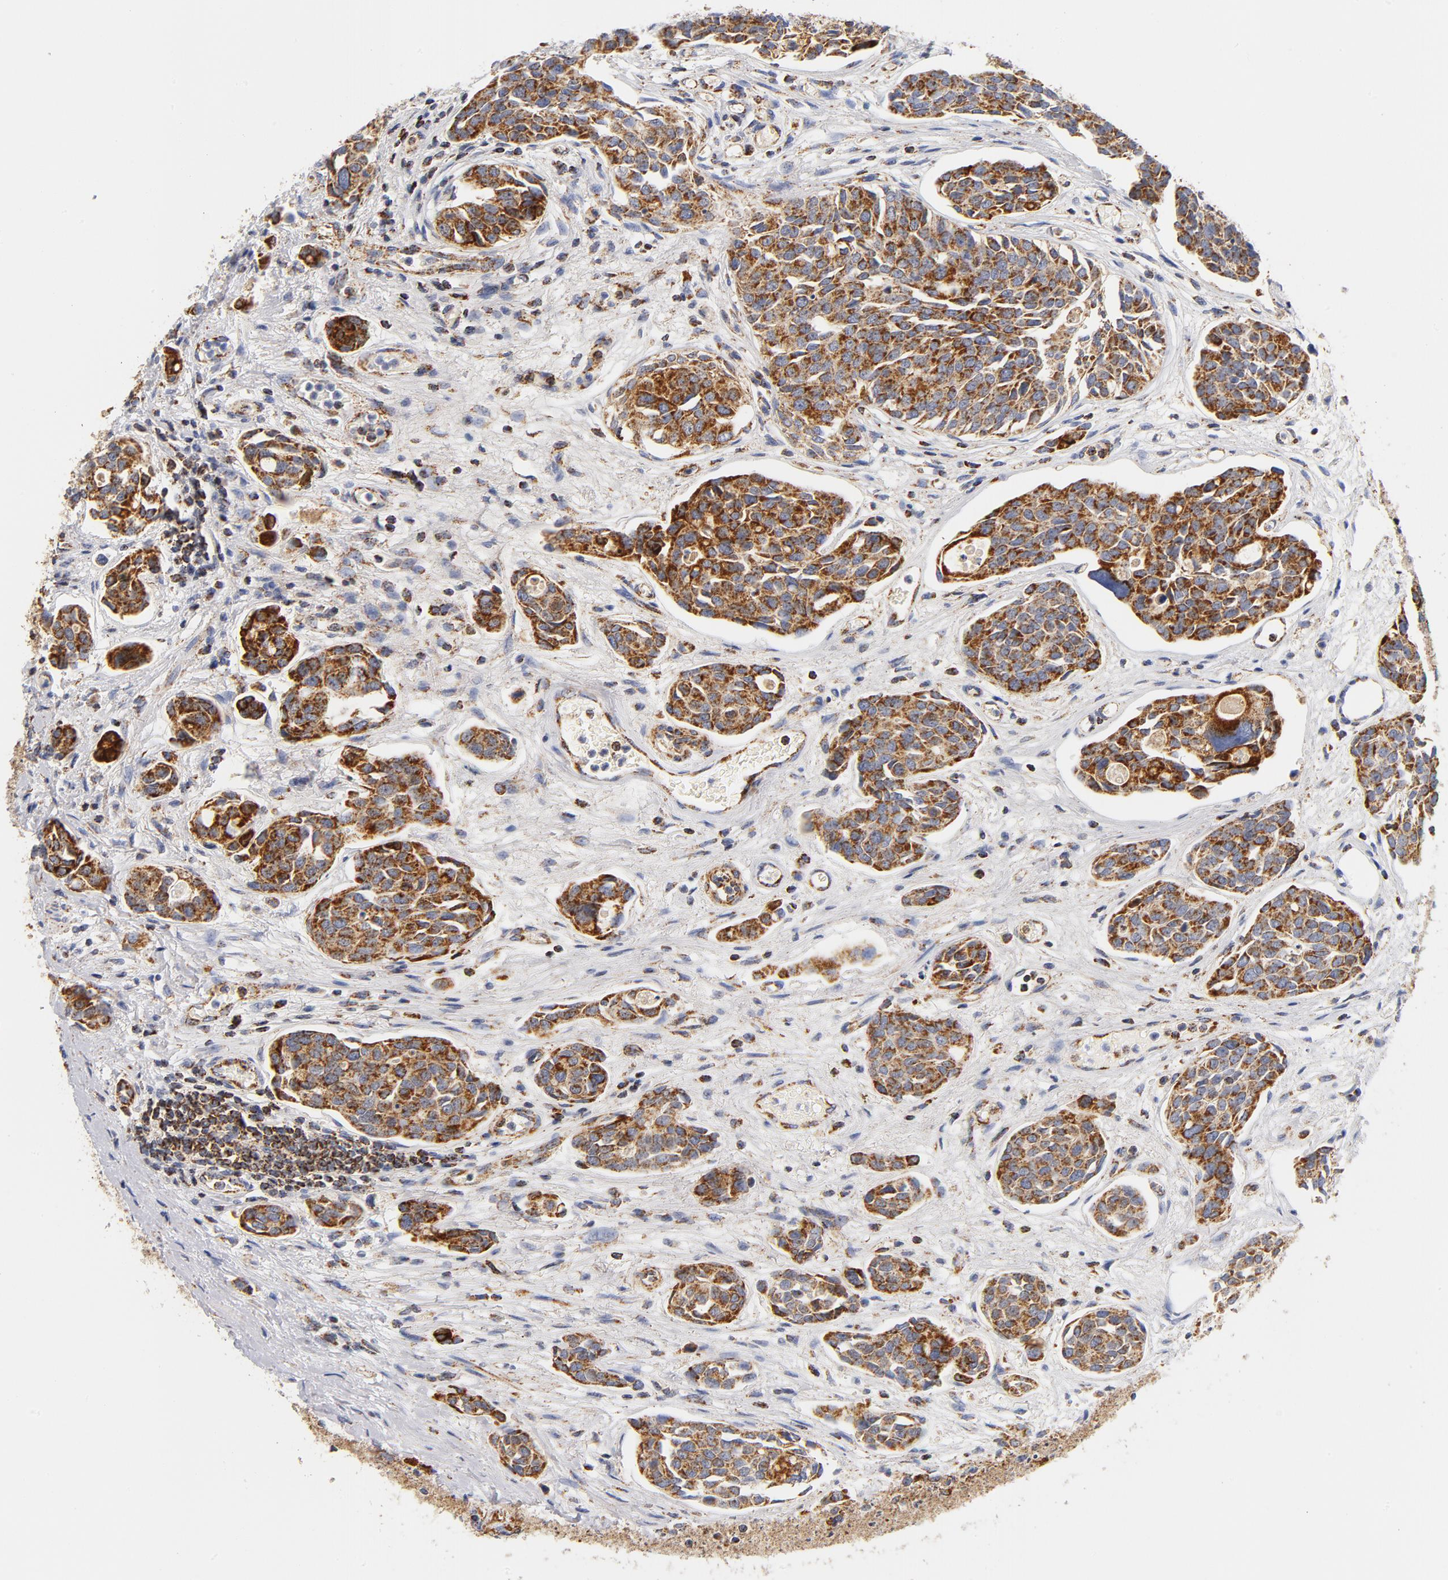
{"staining": {"intensity": "strong", "quantity": ">75%", "location": "cytoplasmic/membranous"}, "tissue": "urothelial cancer", "cell_type": "Tumor cells", "image_type": "cancer", "snomed": [{"axis": "morphology", "description": "Urothelial carcinoma, High grade"}, {"axis": "topography", "description": "Urinary bladder"}], "caption": "About >75% of tumor cells in human urothelial cancer exhibit strong cytoplasmic/membranous protein expression as visualized by brown immunohistochemical staining.", "gene": "ECHS1", "patient": {"sex": "male", "age": 78}}